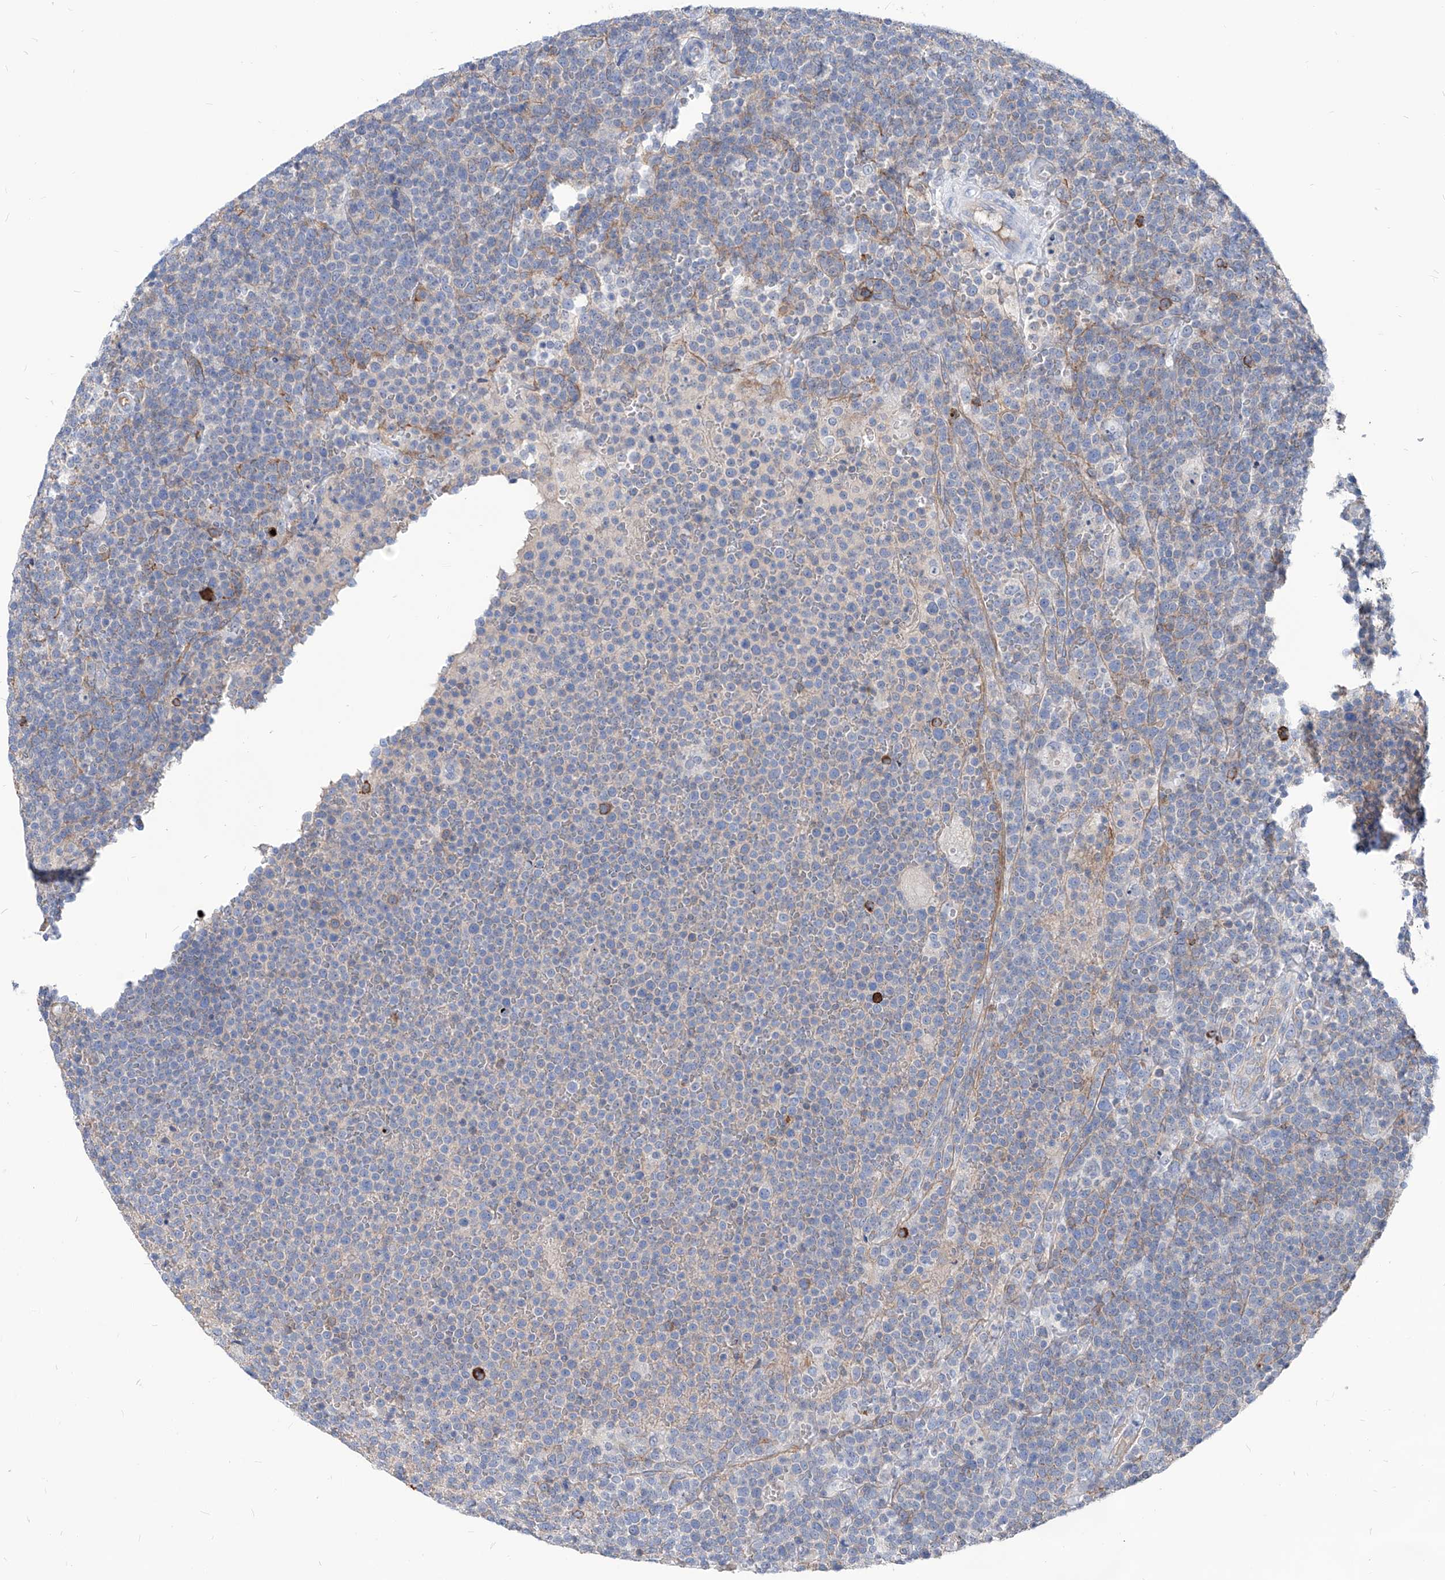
{"staining": {"intensity": "negative", "quantity": "none", "location": "none"}, "tissue": "lymphoma", "cell_type": "Tumor cells", "image_type": "cancer", "snomed": [{"axis": "morphology", "description": "Malignant lymphoma, non-Hodgkin's type, High grade"}, {"axis": "topography", "description": "Lymph node"}], "caption": "High power microscopy image of an immunohistochemistry image of lymphoma, revealing no significant positivity in tumor cells. The staining is performed using DAB brown chromogen with nuclei counter-stained in using hematoxylin.", "gene": "AKAP10", "patient": {"sex": "male", "age": 61}}